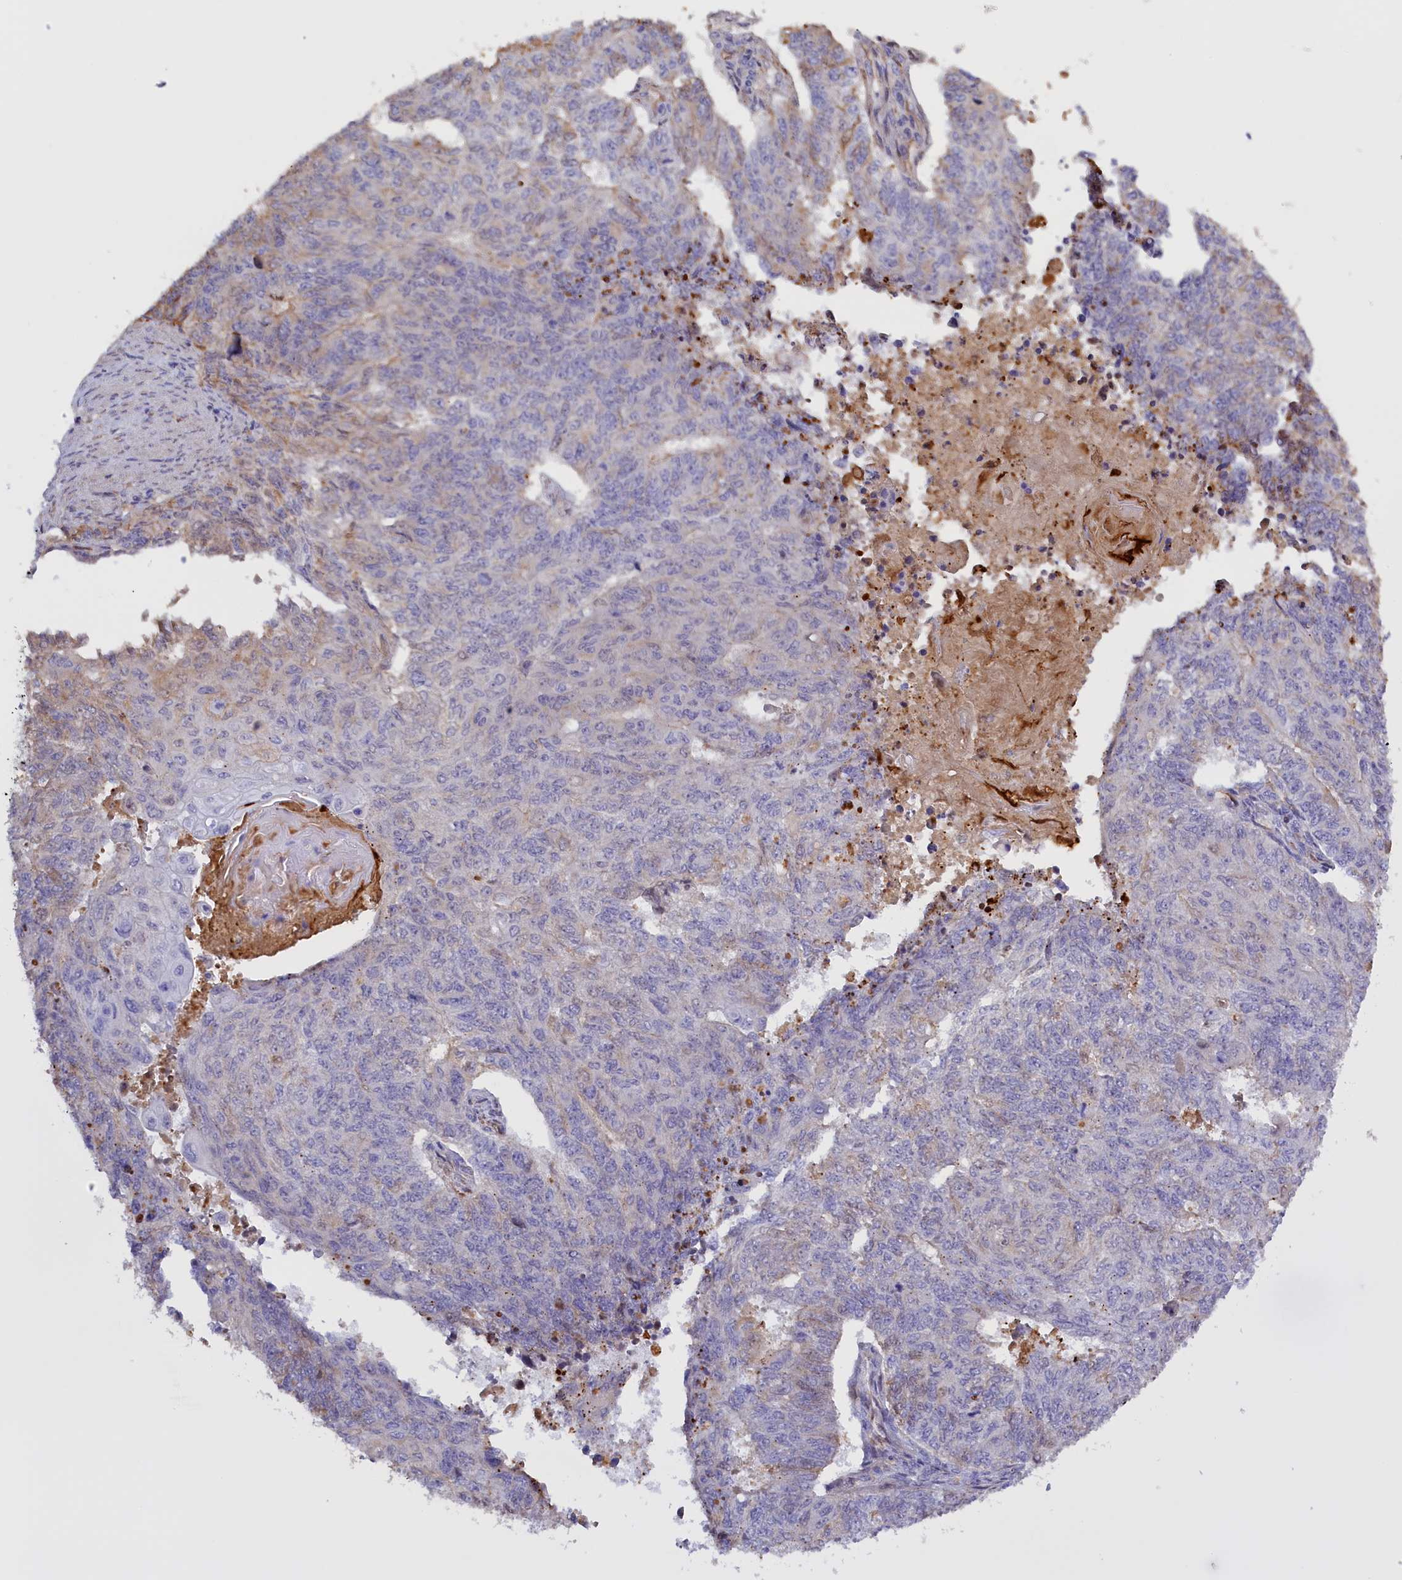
{"staining": {"intensity": "weak", "quantity": "<25%", "location": "cytoplasmic/membranous"}, "tissue": "endometrial cancer", "cell_type": "Tumor cells", "image_type": "cancer", "snomed": [{"axis": "morphology", "description": "Adenocarcinoma, NOS"}, {"axis": "topography", "description": "Endometrium"}], "caption": "Immunohistochemistry (IHC) of endometrial cancer (adenocarcinoma) displays no positivity in tumor cells. (DAB (3,3'-diaminobenzidine) IHC visualized using brightfield microscopy, high magnification).", "gene": "FAM149B1", "patient": {"sex": "female", "age": 32}}